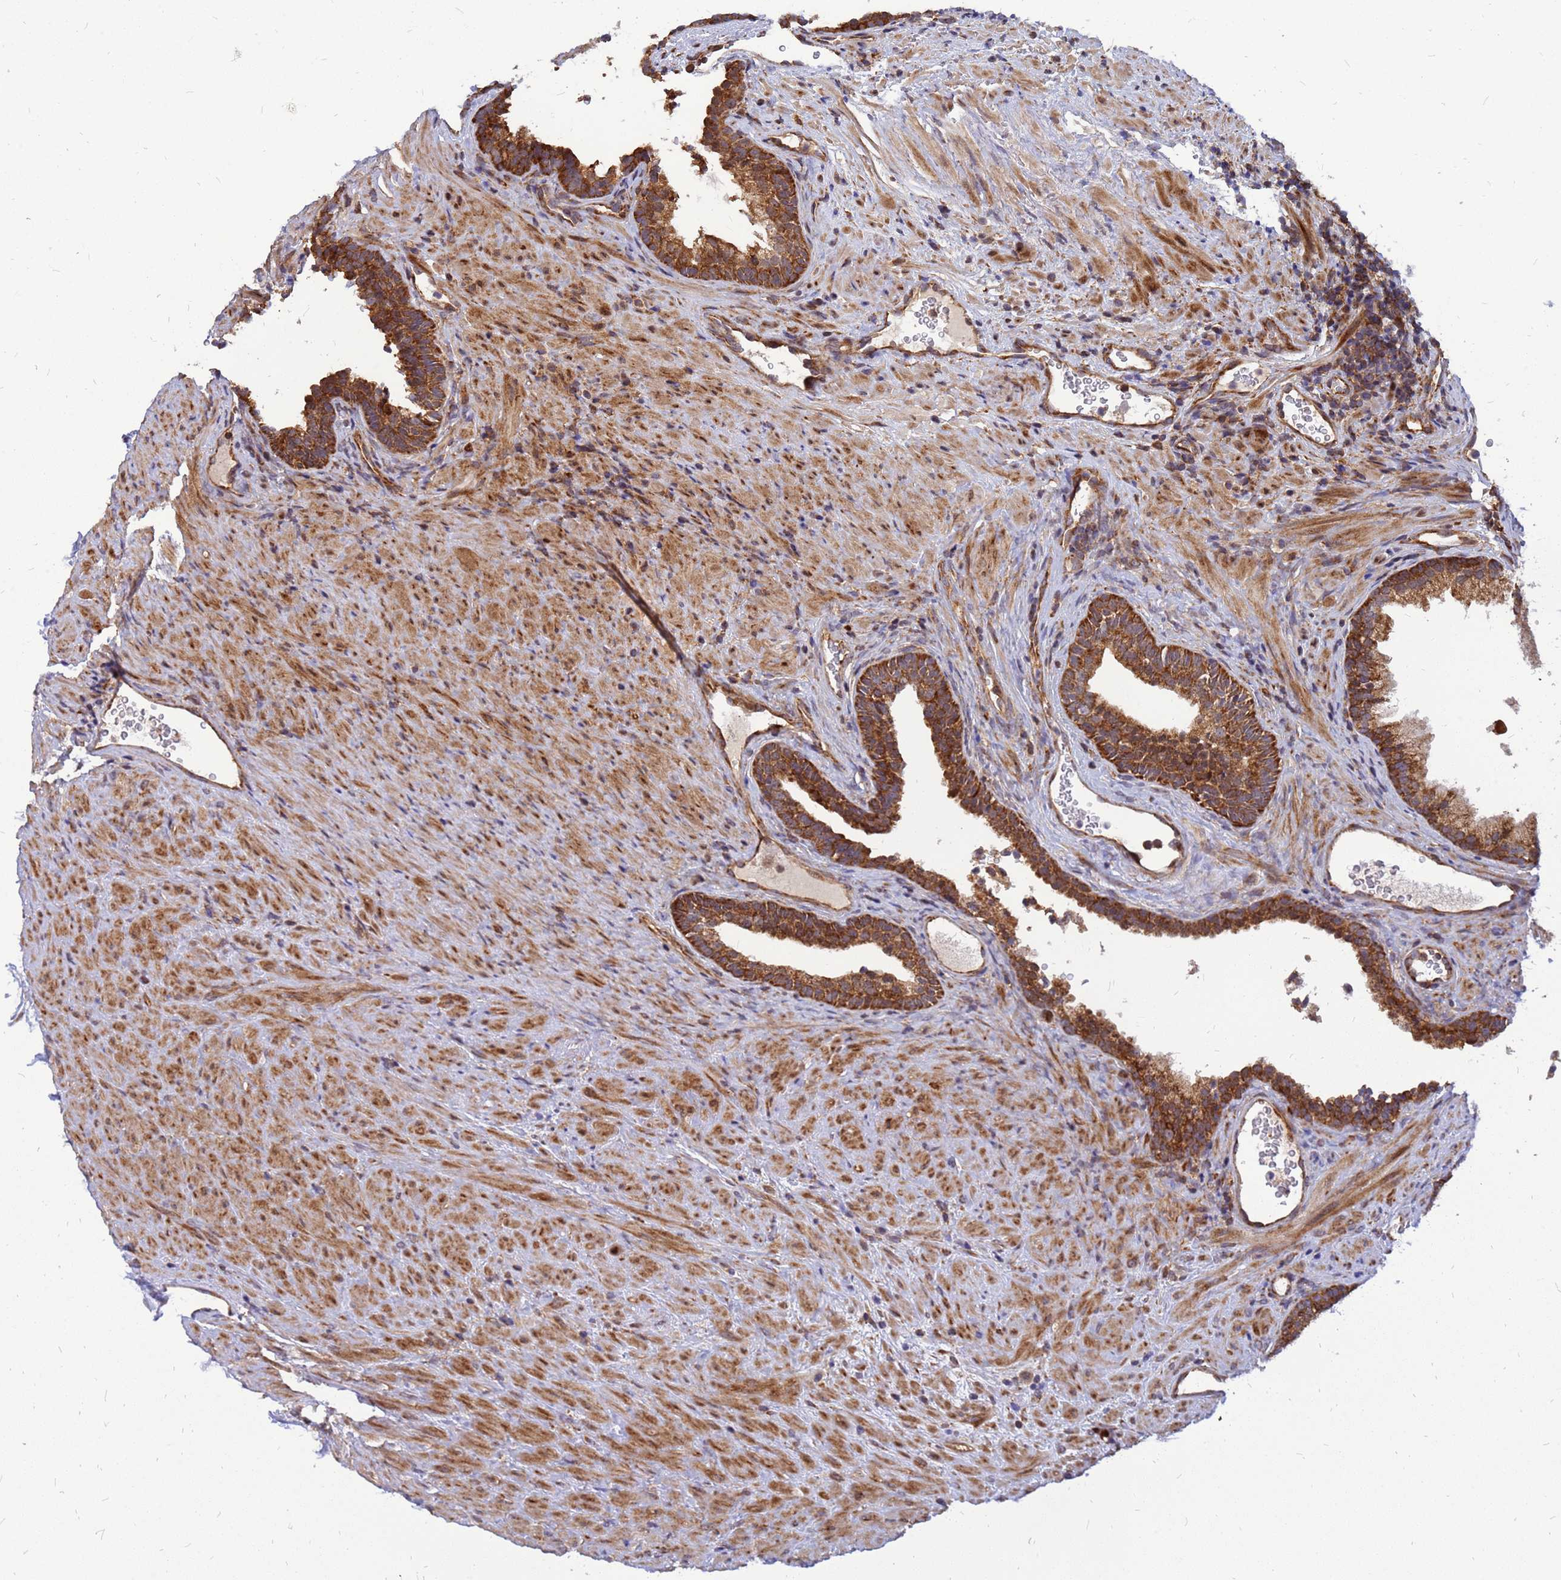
{"staining": {"intensity": "strong", "quantity": ">75%", "location": "cytoplasmic/membranous"}, "tissue": "prostate", "cell_type": "Glandular cells", "image_type": "normal", "snomed": [{"axis": "morphology", "description": "Normal tissue, NOS"}, {"axis": "topography", "description": "Prostate"}], "caption": "Glandular cells show high levels of strong cytoplasmic/membranous positivity in about >75% of cells in normal human prostate. (DAB IHC with brightfield microscopy, high magnification).", "gene": "RPL8", "patient": {"sex": "male", "age": 76}}